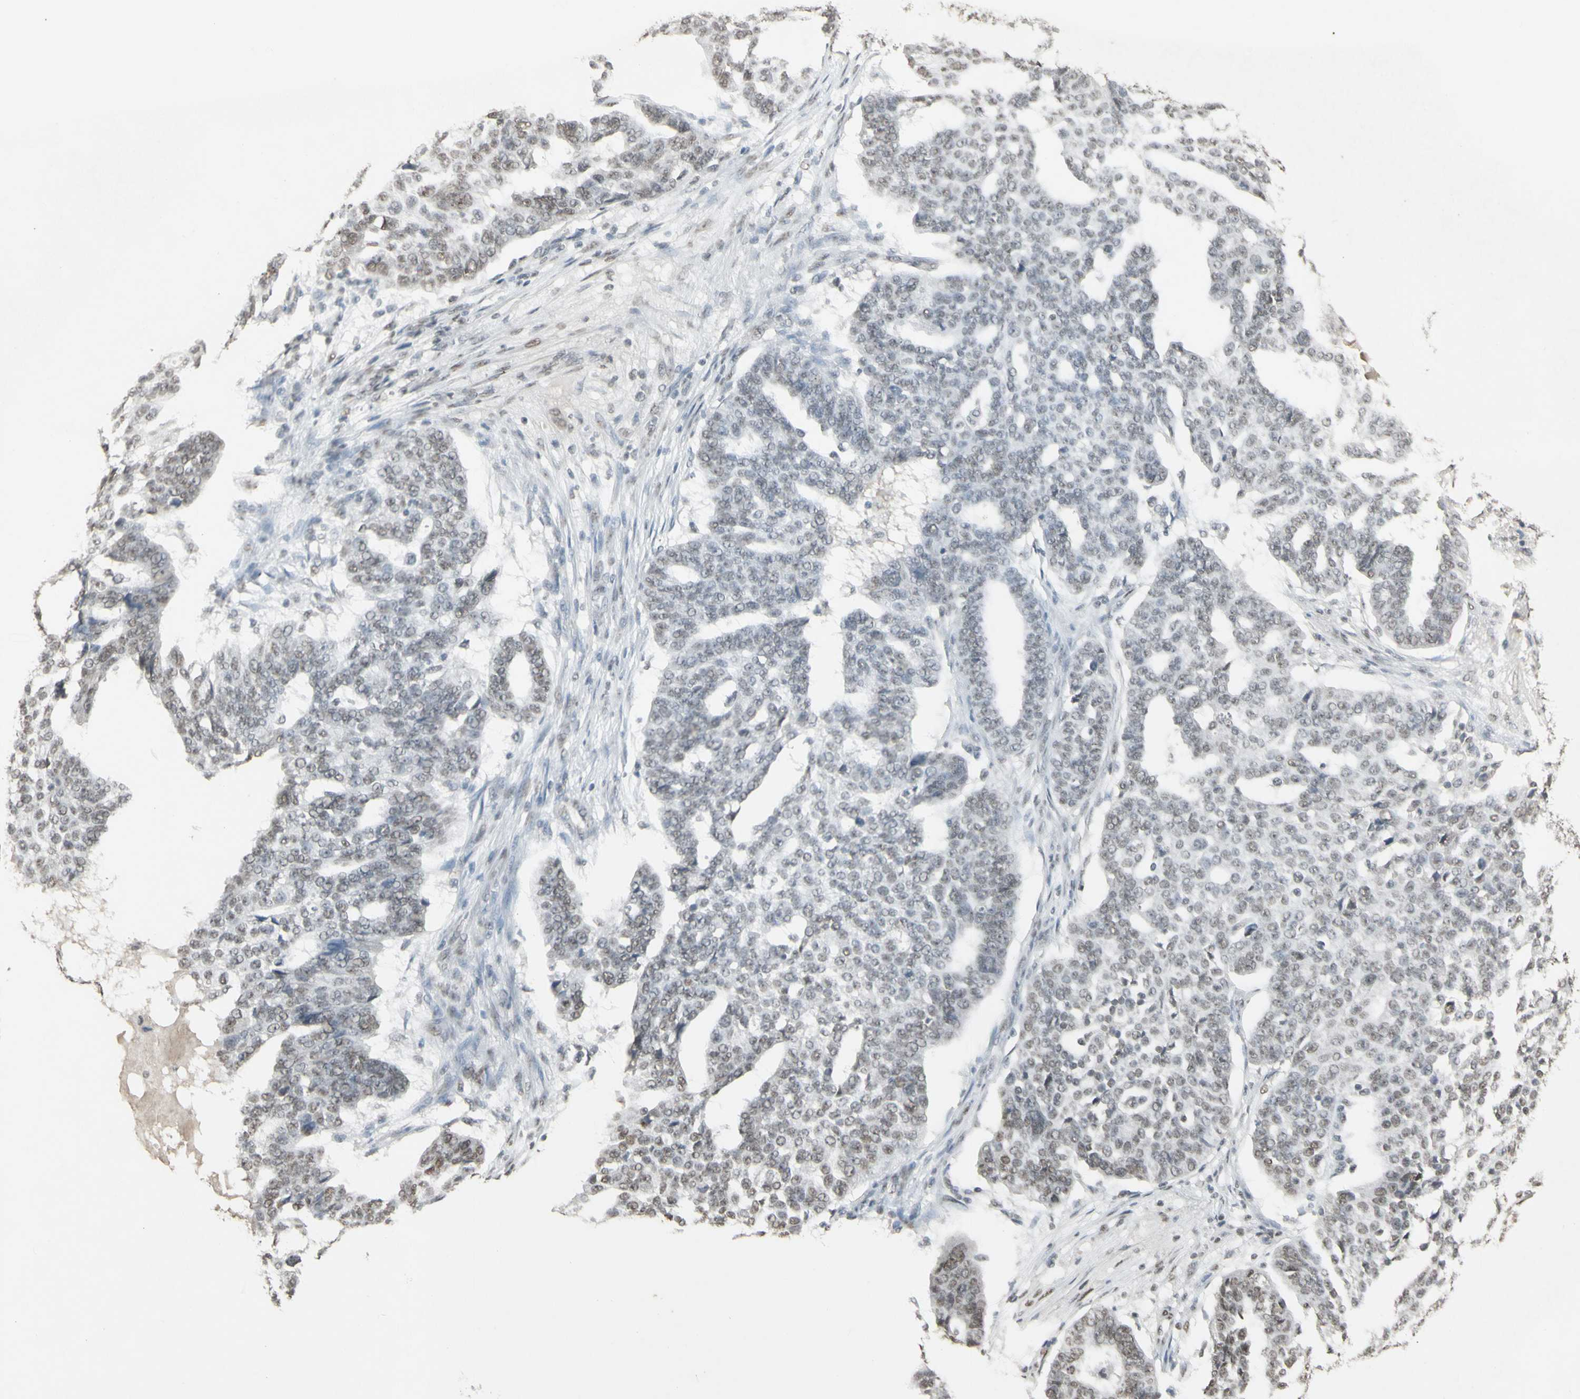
{"staining": {"intensity": "weak", "quantity": "25%-75%", "location": "nuclear"}, "tissue": "ovarian cancer", "cell_type": "Tumor cells", "image_type": "cancer", "snomed": [{"axis": "morphology", "description": "Cystadenocarcinoma, serous, NOS"}, {"axis": "topography", "description": "Ovary"}], "caption": "Immunohistochemistry image of neoplastic tissue: ovarian serous cystadenocarcinoma stained using IHC demonstrates low levels of weak protein expression localized specifically in the nuclear of tumor cells, appearing as a nuclear brown color.", "gene": "TRIM28", "patient": {"sex": "female", "age": 59}}